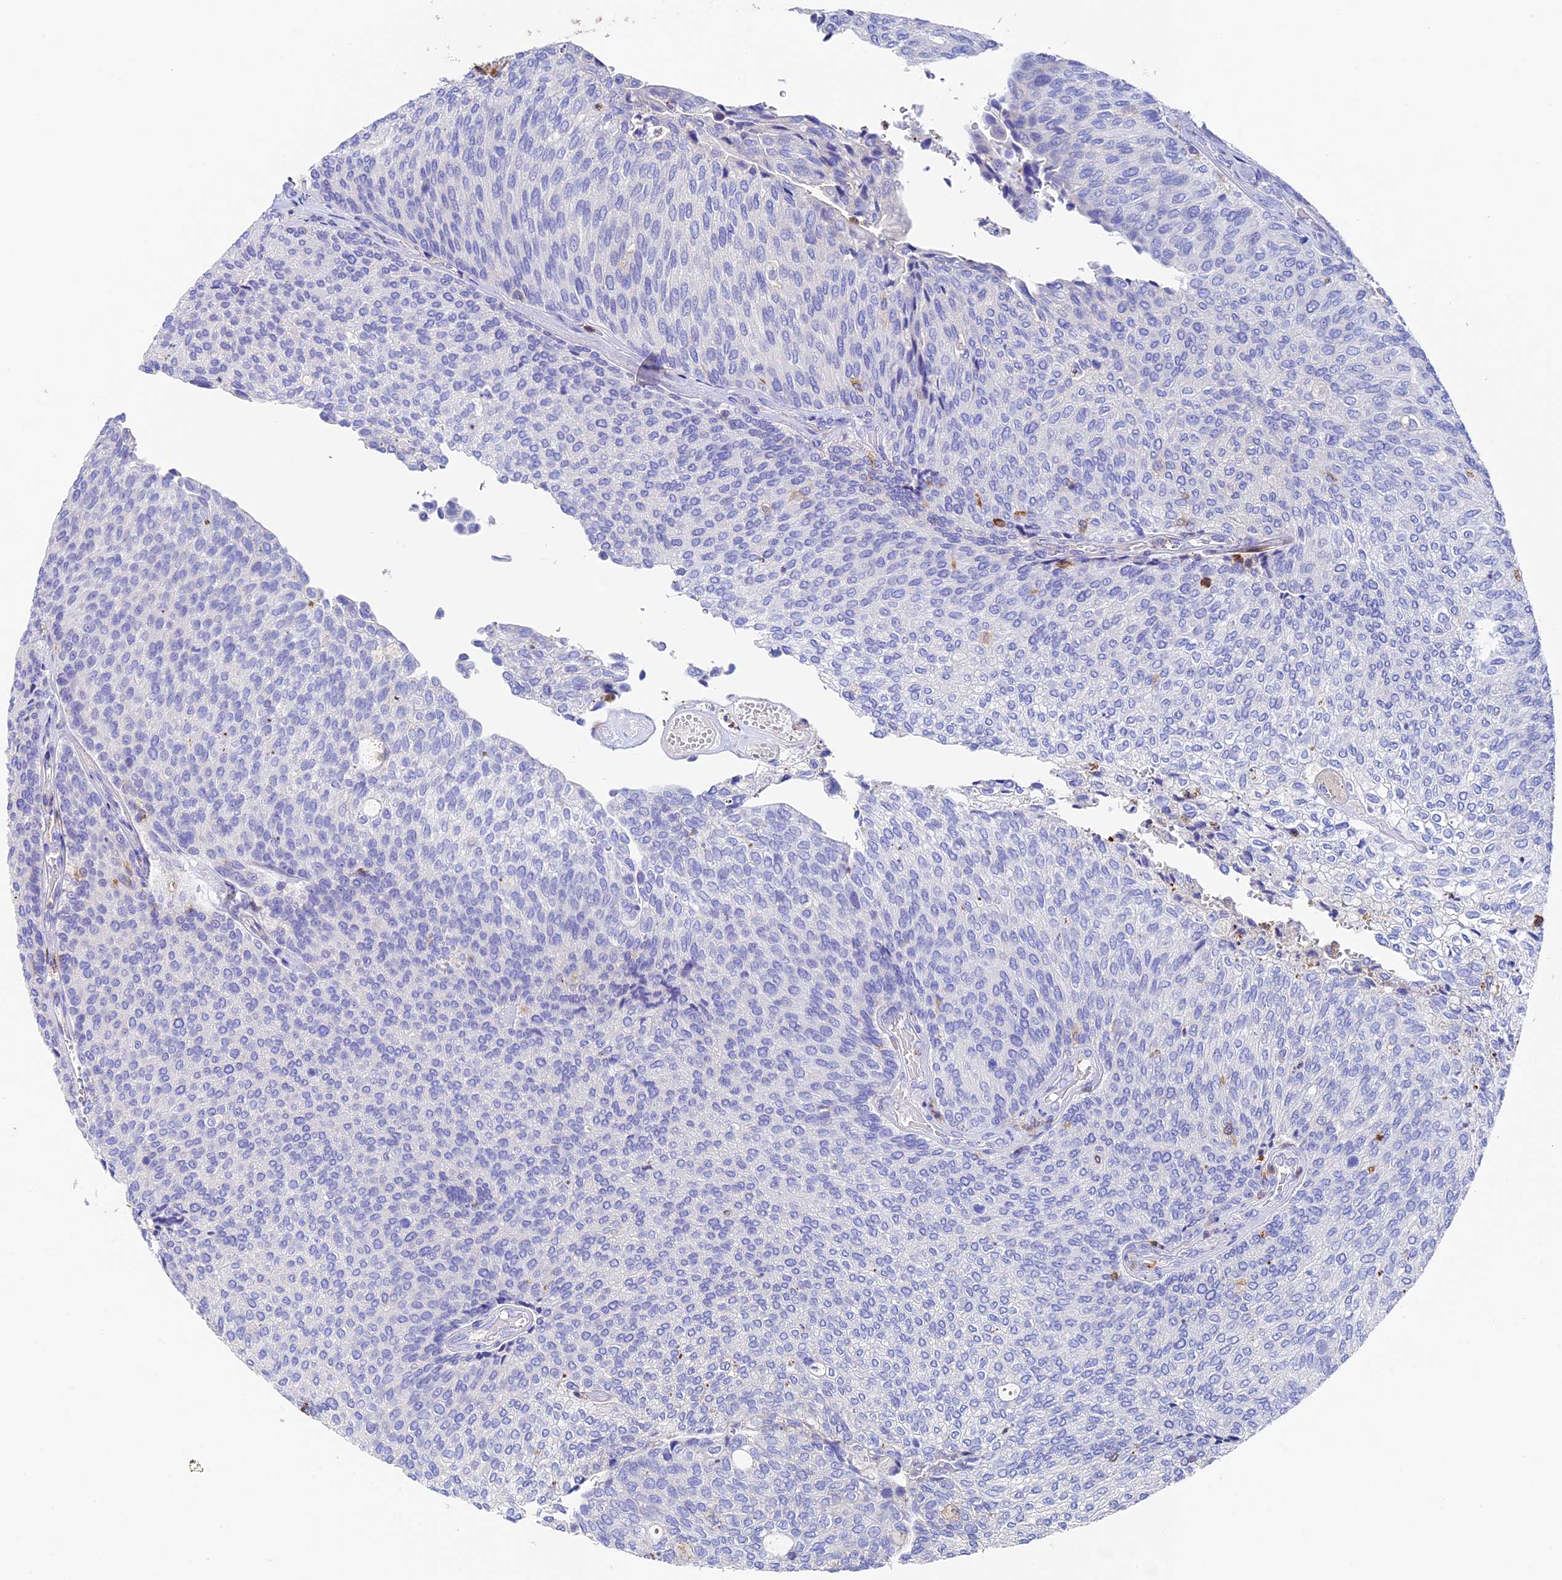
{"staining": {"intensity": "negative", "quantity": "none", "location": "none"}, "tissue": "urothelial cancer", "cell_type": "Tumor cells", "image_type": "cancer", "snomed": [{"axis": "morphology", "description": "Urothelial carcinoma, Low grade"}, {"axis": "topography", "description": "Urinary bladder"}], "caption": "IHC micrograph of human urothelial cancer stained for a protein (brown), which displays no staining in tumor cells.", "gene": "ADAT1", "patient": {"sex": "female", "age": 79}}